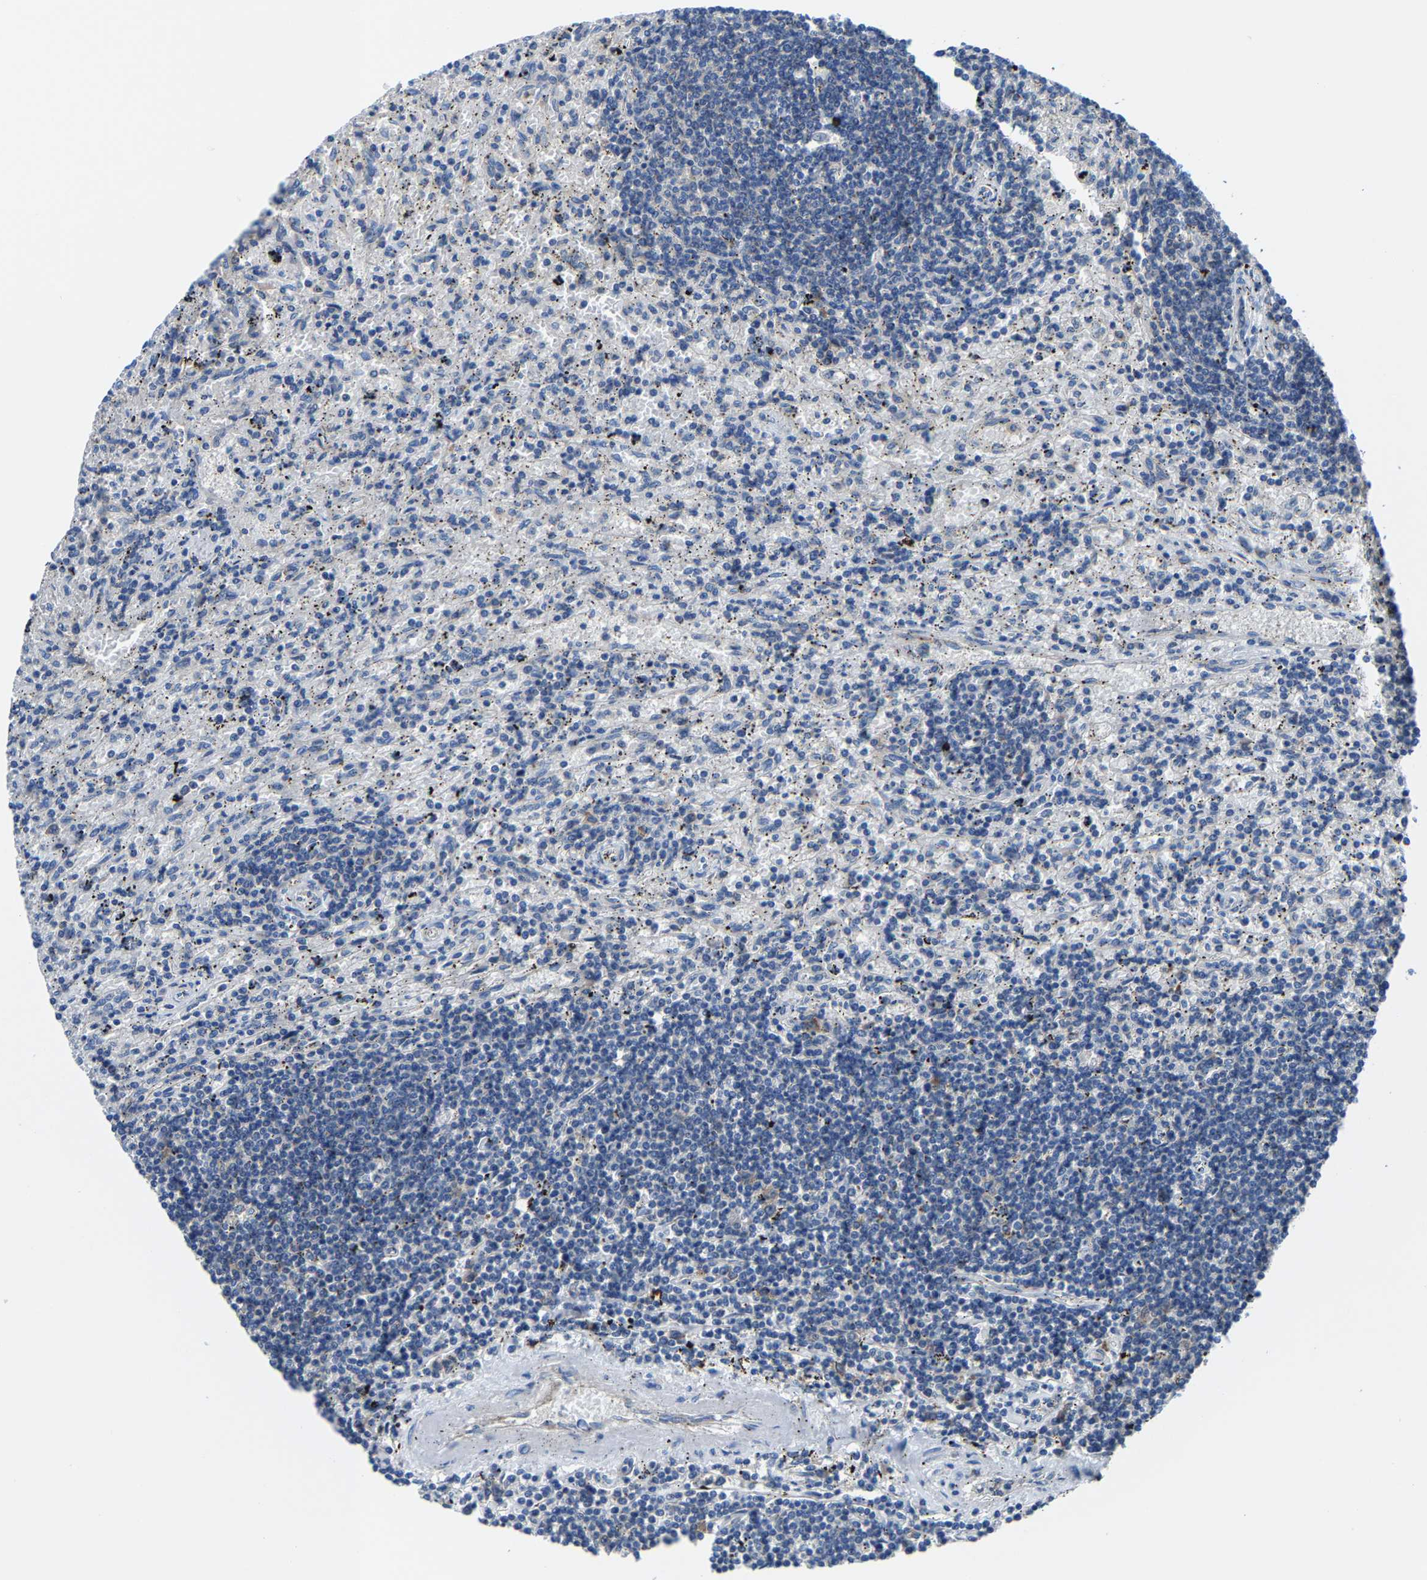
{"staining": {"intensity": "negative", "quantity": "none", "location": "none"}, "tissue": "lymphoma", "cell_type": "Tumor cells", "image_type": "cancer", "snomed": [{"axis": "morphology", "description": "Malignant lymphoma, non-Hodgkin's type, Low grade"}, {"axis": "topography", "description": "Spleen"}], "caption": "Malignant lymphoma, non-Hodgkin's type (low-grade) was stained to show a protein in brown. There is no significant staining in tumor cells.", "gene": "G3BP2", "patient": {"sex": "male", "age": 76}}